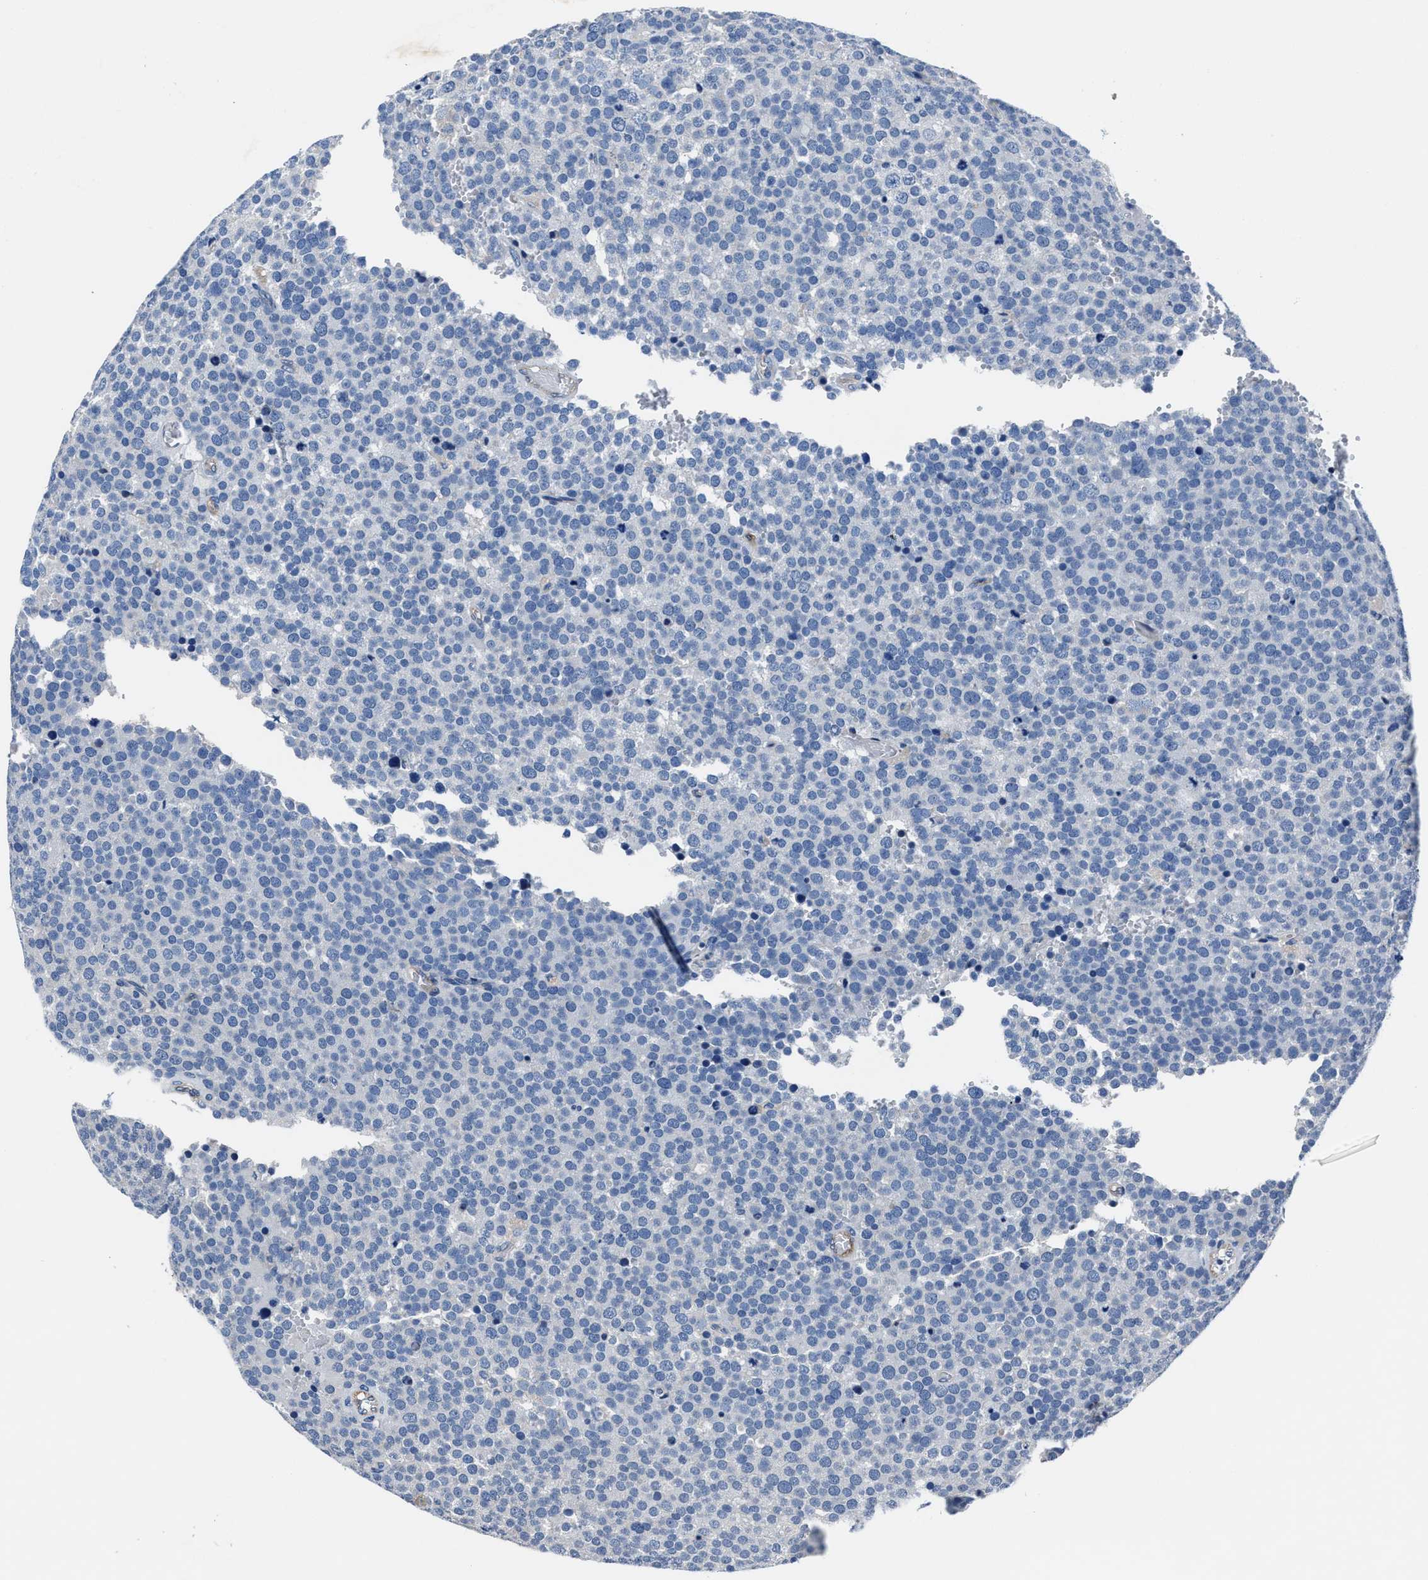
{"staining": {"intensity": "negative", "quantity": "none", "location": "none"}, "tissue": "testis cancer", "cell_type": "Tumor cells", "image_type": "cancer", "snomed": [{"axis": "morphology", "description": "Normal tissue, NOS"}, {"axis": "morphology", "description": "Seminoma, NOS"}, {"axis": "topography", "description": "Testis"}], "caption": "A histopathology image of human seminoma (testis) is negative for staining in tumor cells.", "gene": "LMO7", "patient": {"sex": "male", "age": 71}}